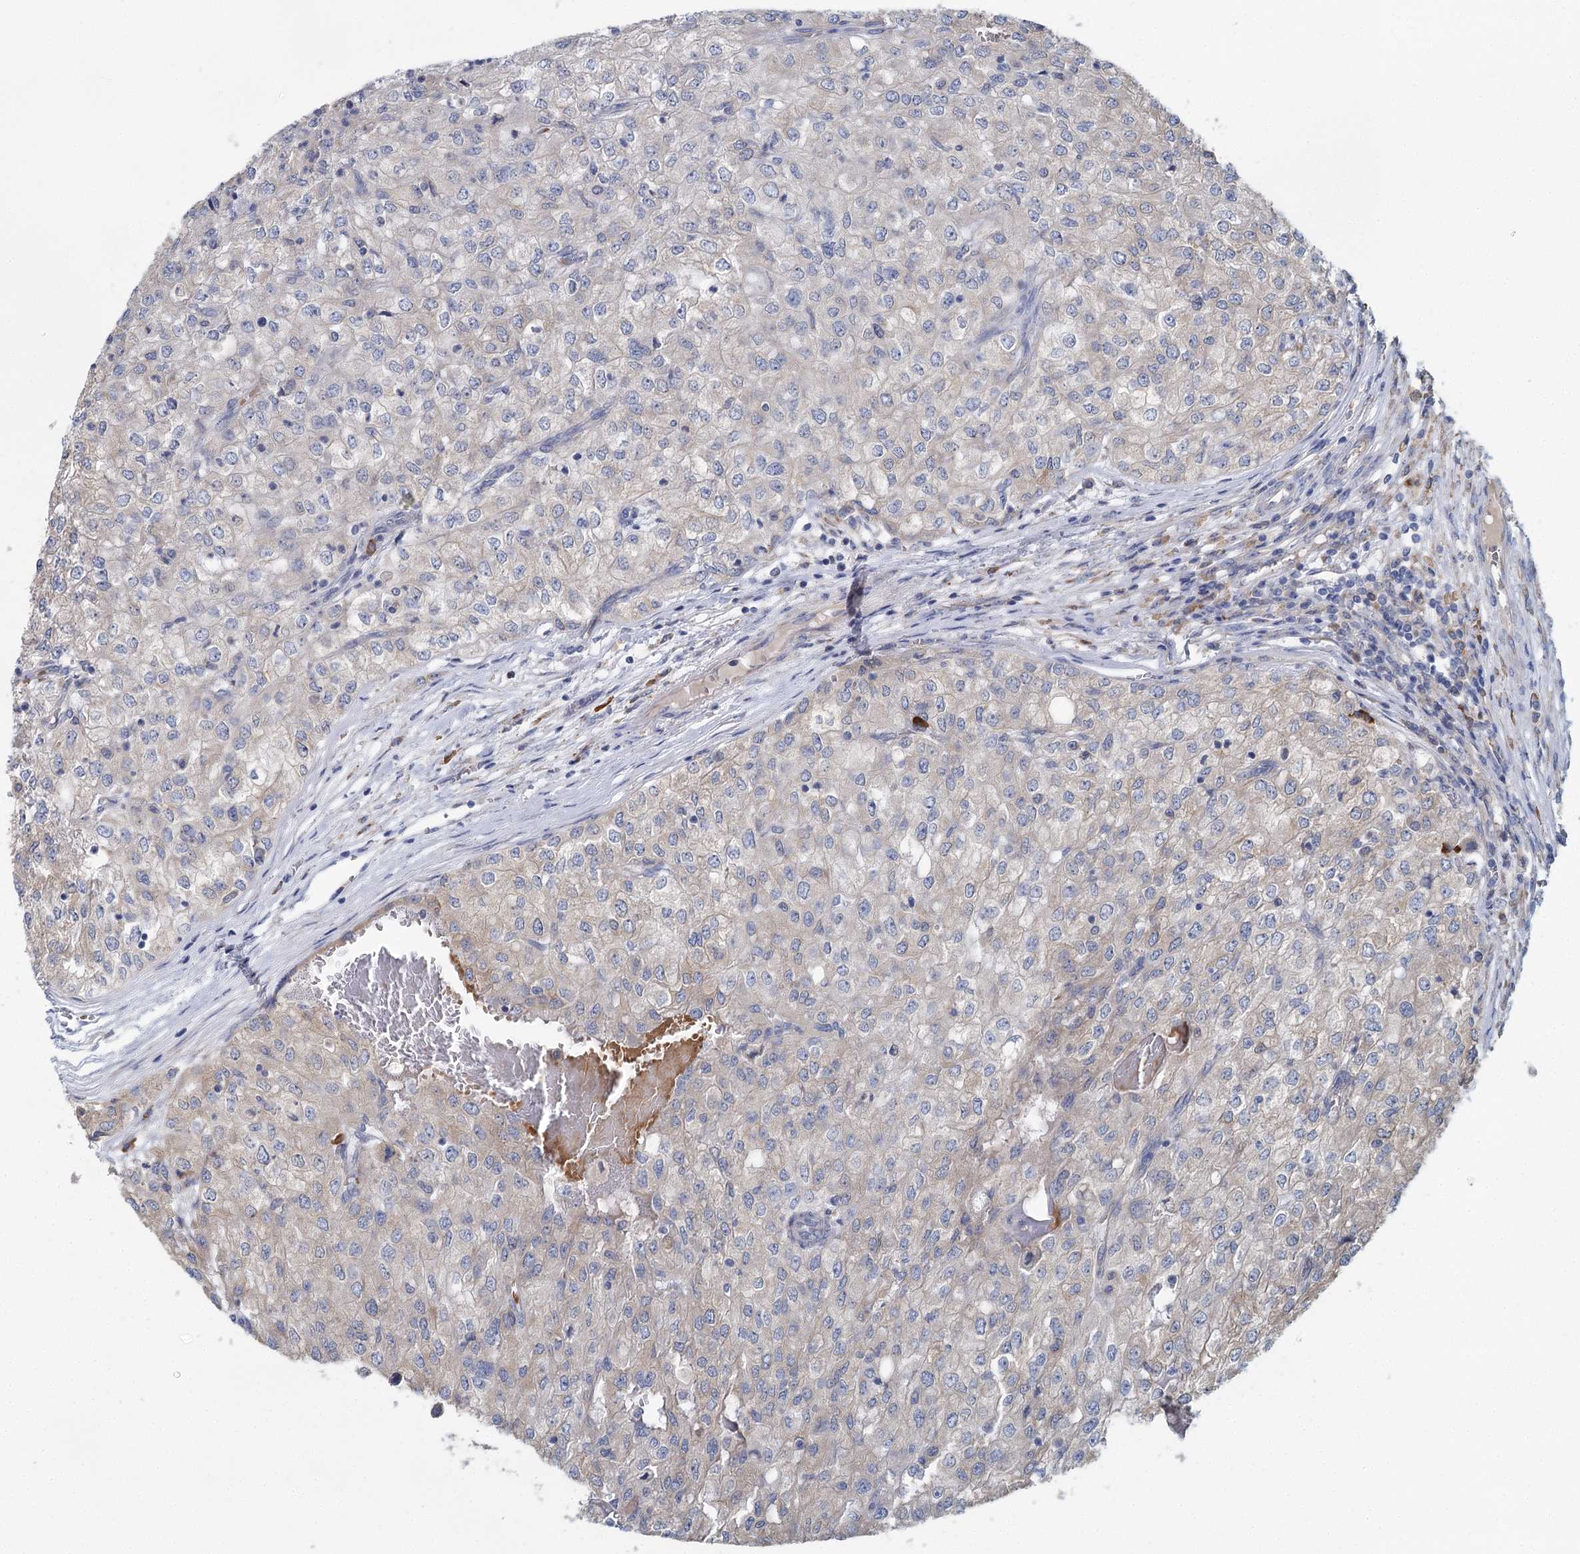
{"staining": {"intensity": "negative", "quantity": "none", "location": "none"}, "tissue": "renal cancer", "cell_type": "Tumor cells", "image_type": "cancer", "snomed": [{"axis": "morphology", "description": "Adenocarcinoma, NOS"}, {"axis": "topography", "description": "Kidney"}], "caption": "Renal adenocarcinoma was stained to show a protein in brown. There is no significant staining in tumor cells.", "gene": "ANKRD16", "patient": {"sex": "female", "age": 54}}